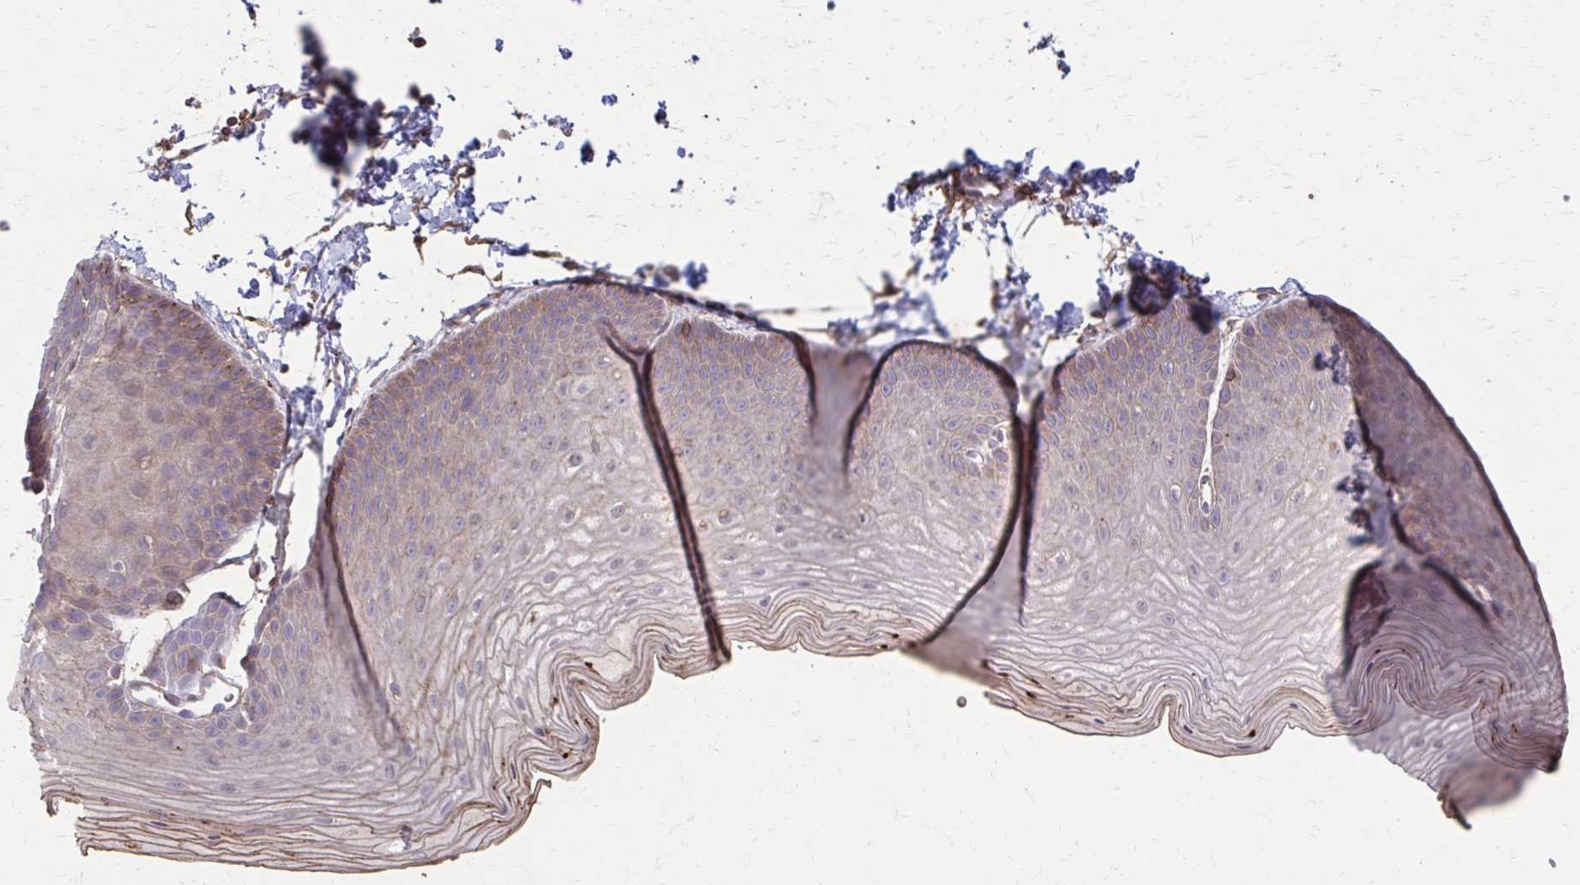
{"staining": {"intensity": "weak", "quantity": "<25%", "location": "cytoplasmic/membranous"}, "tissue": "skin", "cell_type": "Epidermal cells", "image_type": "normal", "snomed": [{"axis": "morphology", "description": "Normal tissue, NOS"}, {"axis": "topography", "description": "Anal"}], "caption": "Protein analysis of unremarkable skin demonstrates no significant staining in epidermal cells. (DAB immunohistochemistry visualized using brightfield microscopy, high magnification).", "gene": "MMP14", "patient": {"sex": "male", "age": 53}}